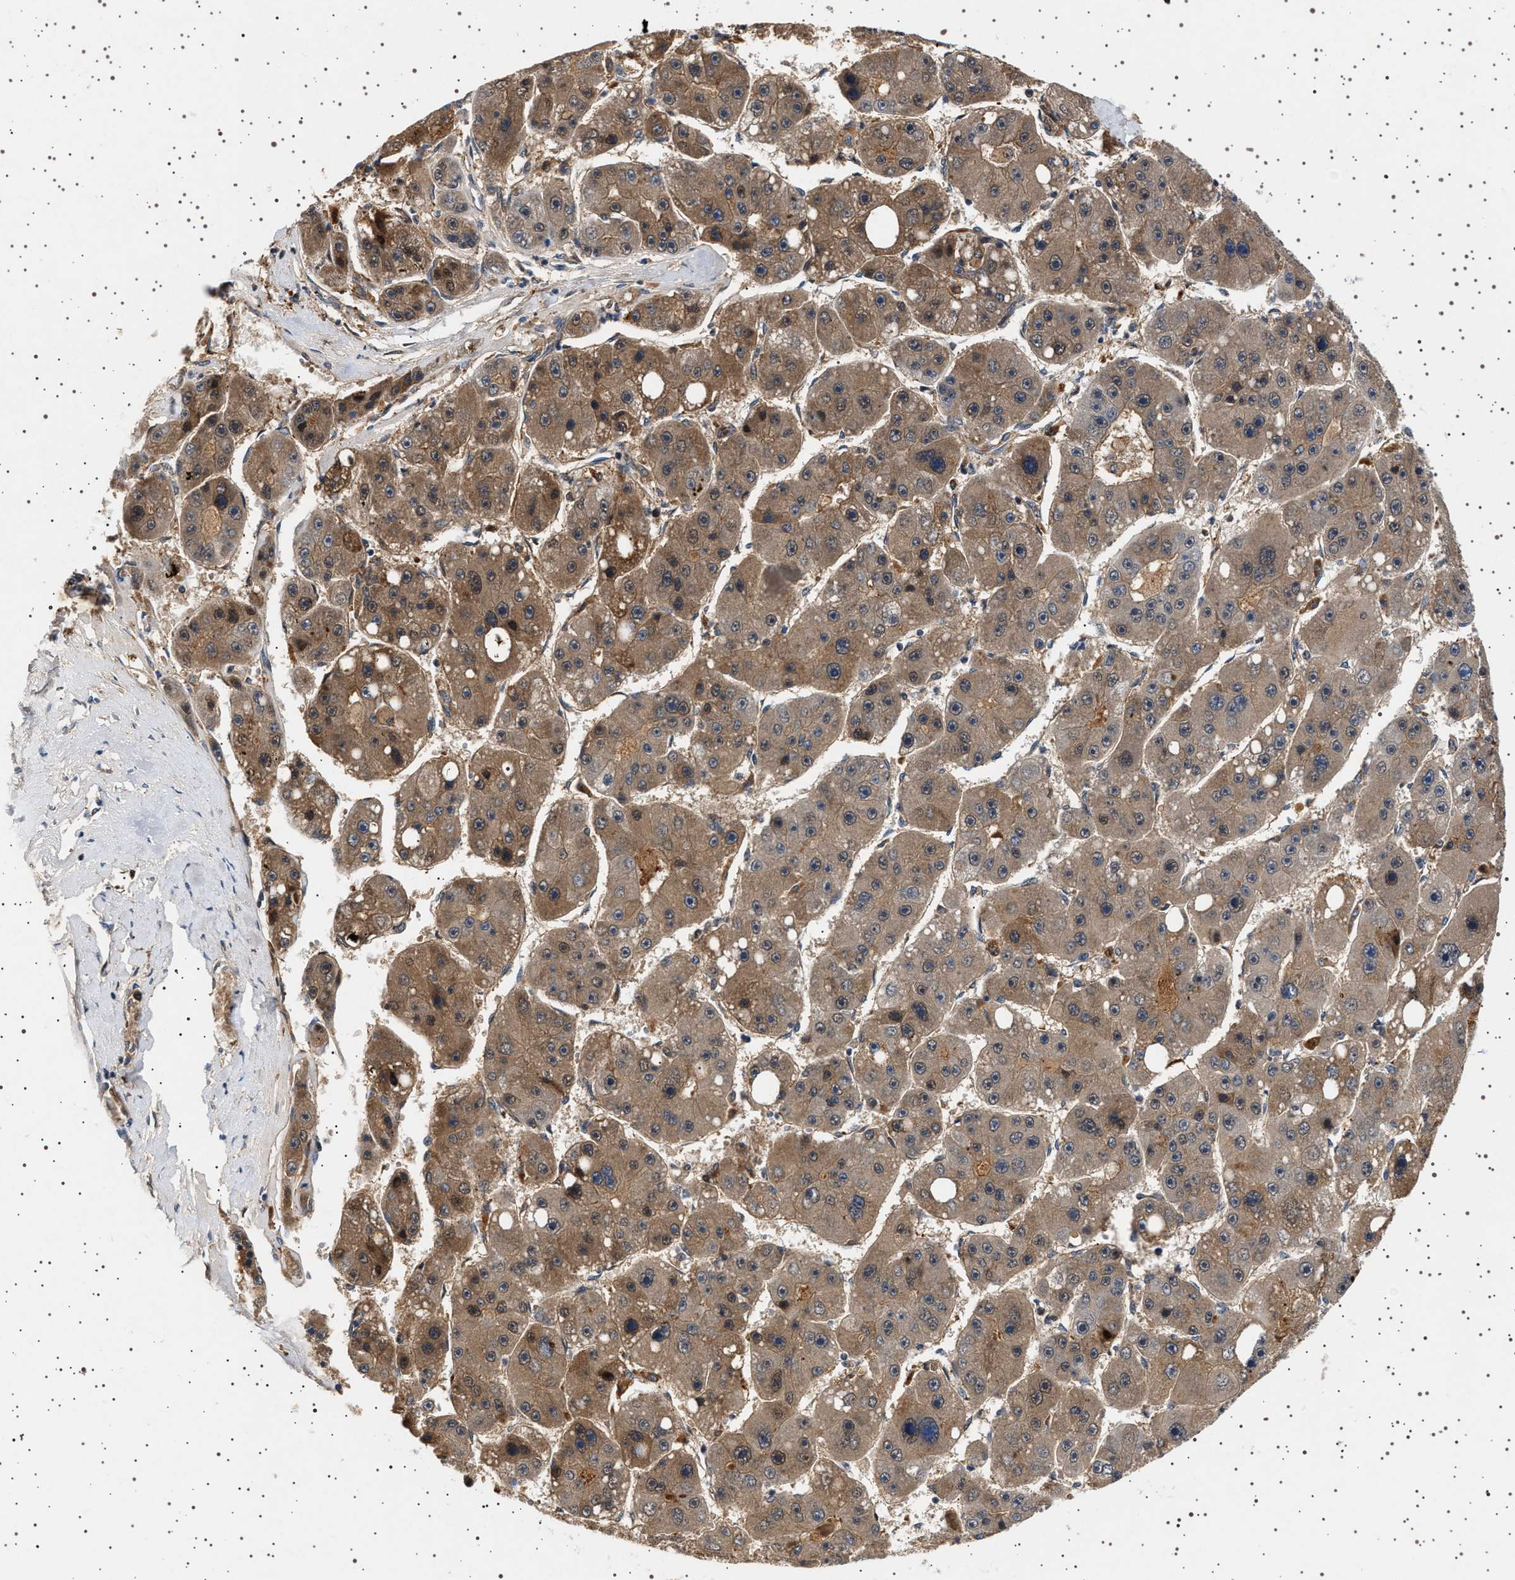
{"staining": {"intensity": "weak", "quantity": ">75%", "location": "cytoplasmic/membranous"}, "tissue": "liver cancer", "cell_type": "Tumor cells", "image_type": "cancer", "snomed": [{"axis": "morphology", "description": "Carcinoma, Hepatocellular, NOS"}, {"axis": "topography", "description": "Liver"}], "caption": "The immunohistochemical stain highlights weak cytoplasmic/membranous staining in tumor cells of hepatocellular carcinoma (liver) tissue.", "gene": "FICD", "patient": {"sex": "female", "age": 61}}